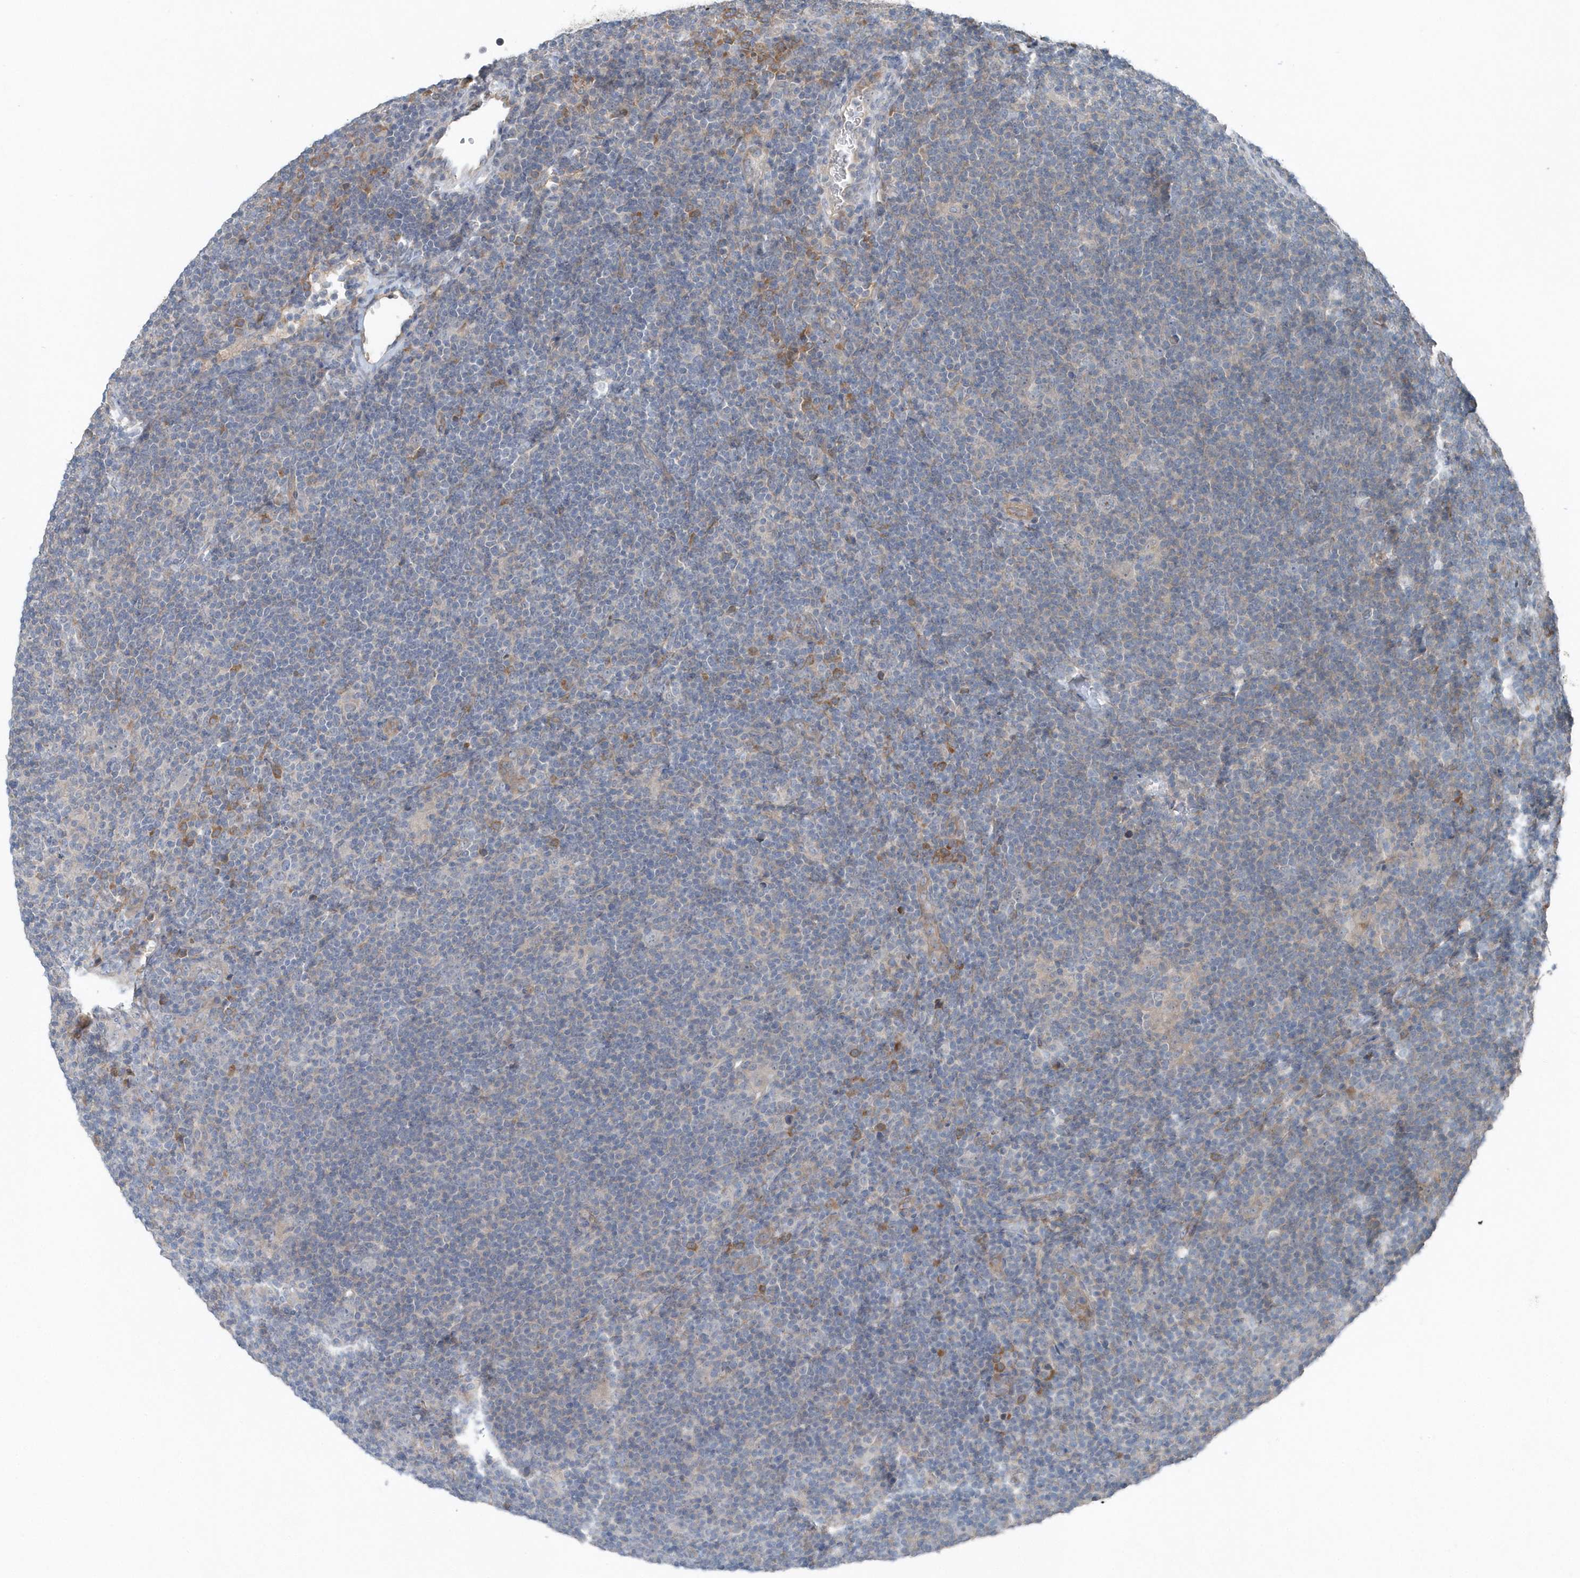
{"staining": {"intensity": "negative", "quantity": "none", "location": "none"}, "tissue": "lymphoma", "cell_type": "Tumor cells", "image_type": "cancer", "snomed": [{"axis": "morphology", "description": "Hodgkin's disease, NOS"}, {"axis": "topography", "description": "Lymph node"}], "caption": "There is no significant expression in tumor cells of lymphoma.", "gene": "MCC", "patient": {"sex": "female", "age": 57}}